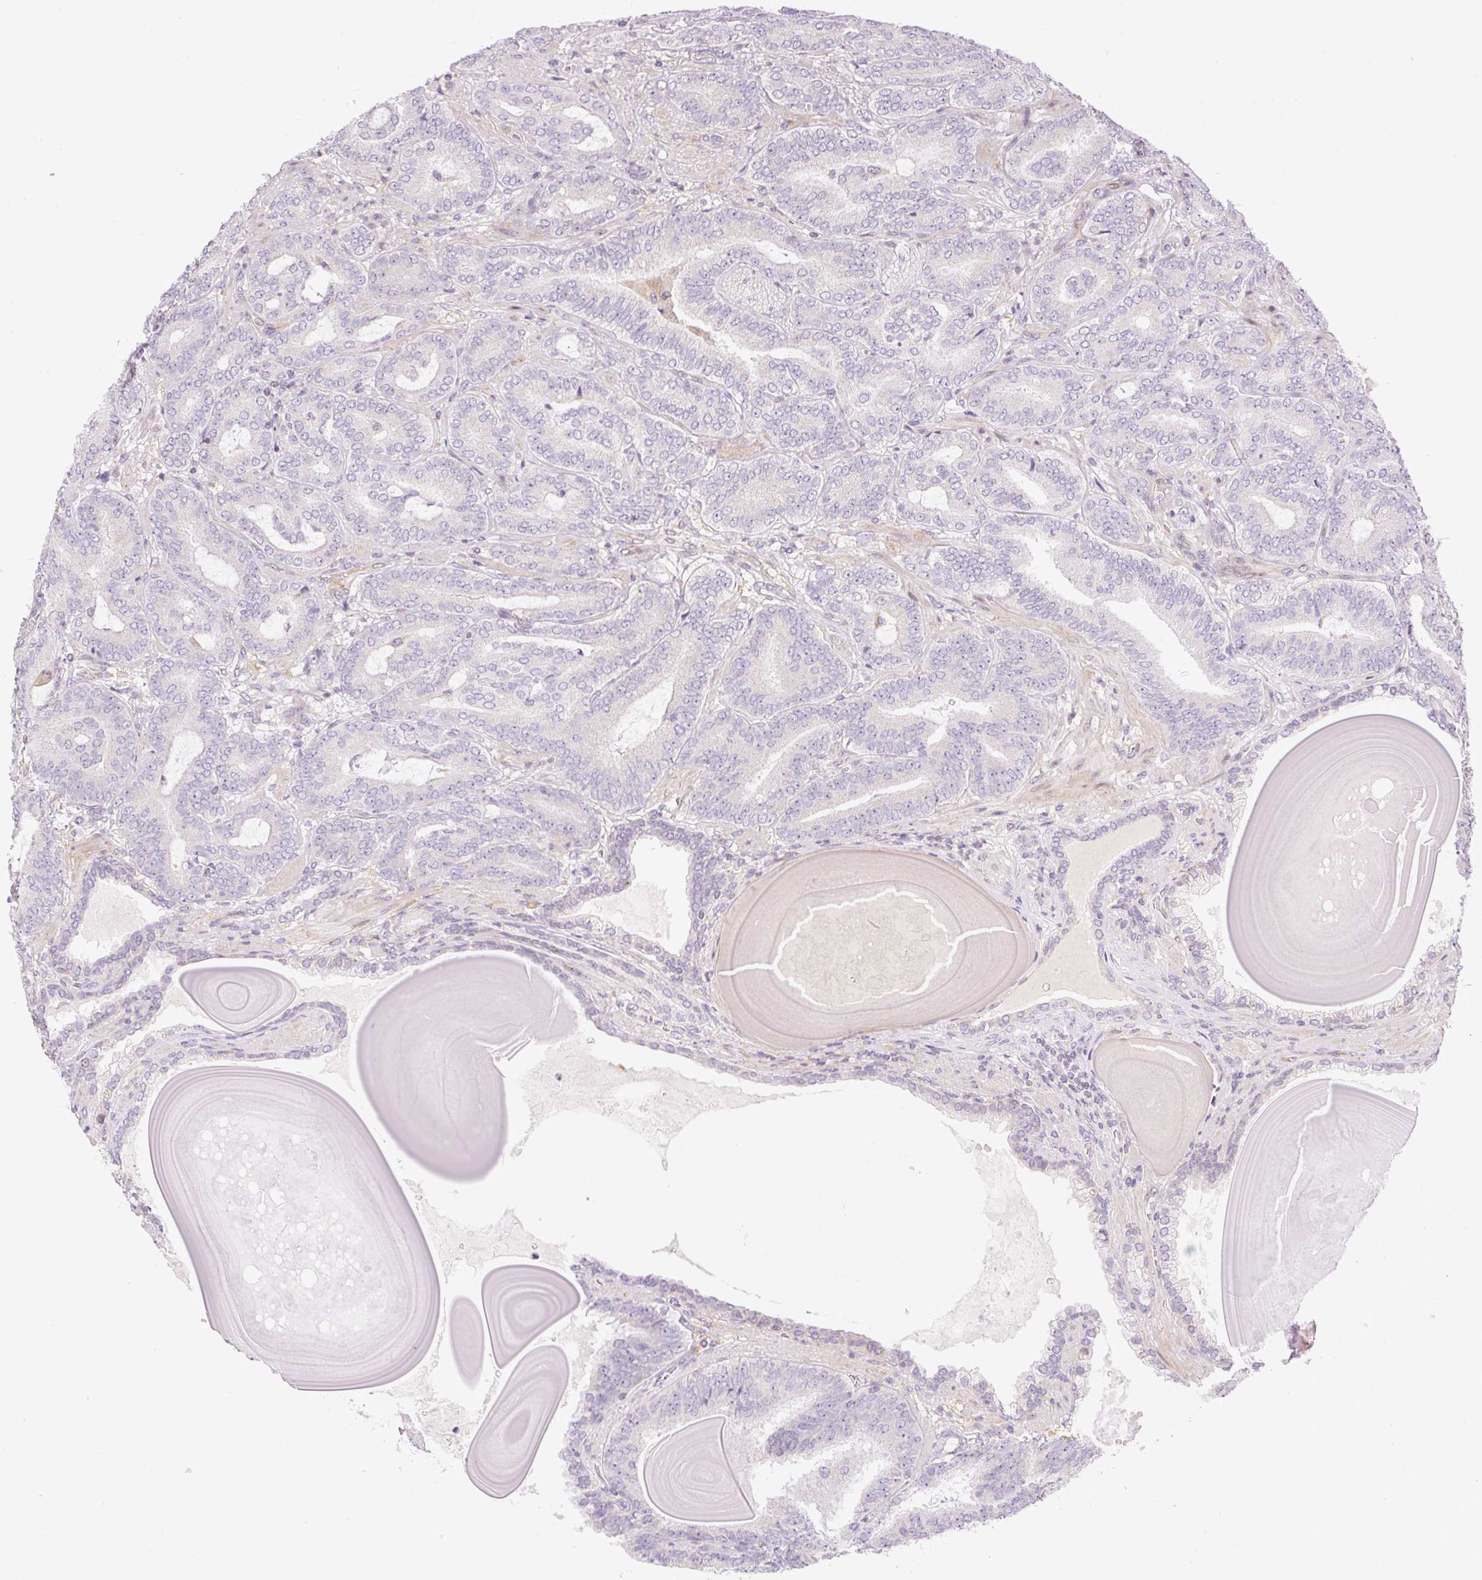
{"staining": {"intensity": "negative", "quantity": "none", "location": "none"}, "tissue": "prostate cancer", "cell_type": "Tumor cells", "image_type": "cancer", "snomed": [{"axis": "morphology", "description": "Adenocarcinoma, High grade"}, {"axis": "topography", "description": "Prostate"}], "caption": "IHC histopathology image of prostate high-grade adenocarcinoma stained for a protein (brown), which exhibits no staining in tumor cells. (Stains: DAB immunohistochemistry (IHC) with hematoxylin counter stain, Microscopy: brightfield microscopy at high magnification).", "gene": "ZNF394", "patient": {"sex": "male", "age": 62}}